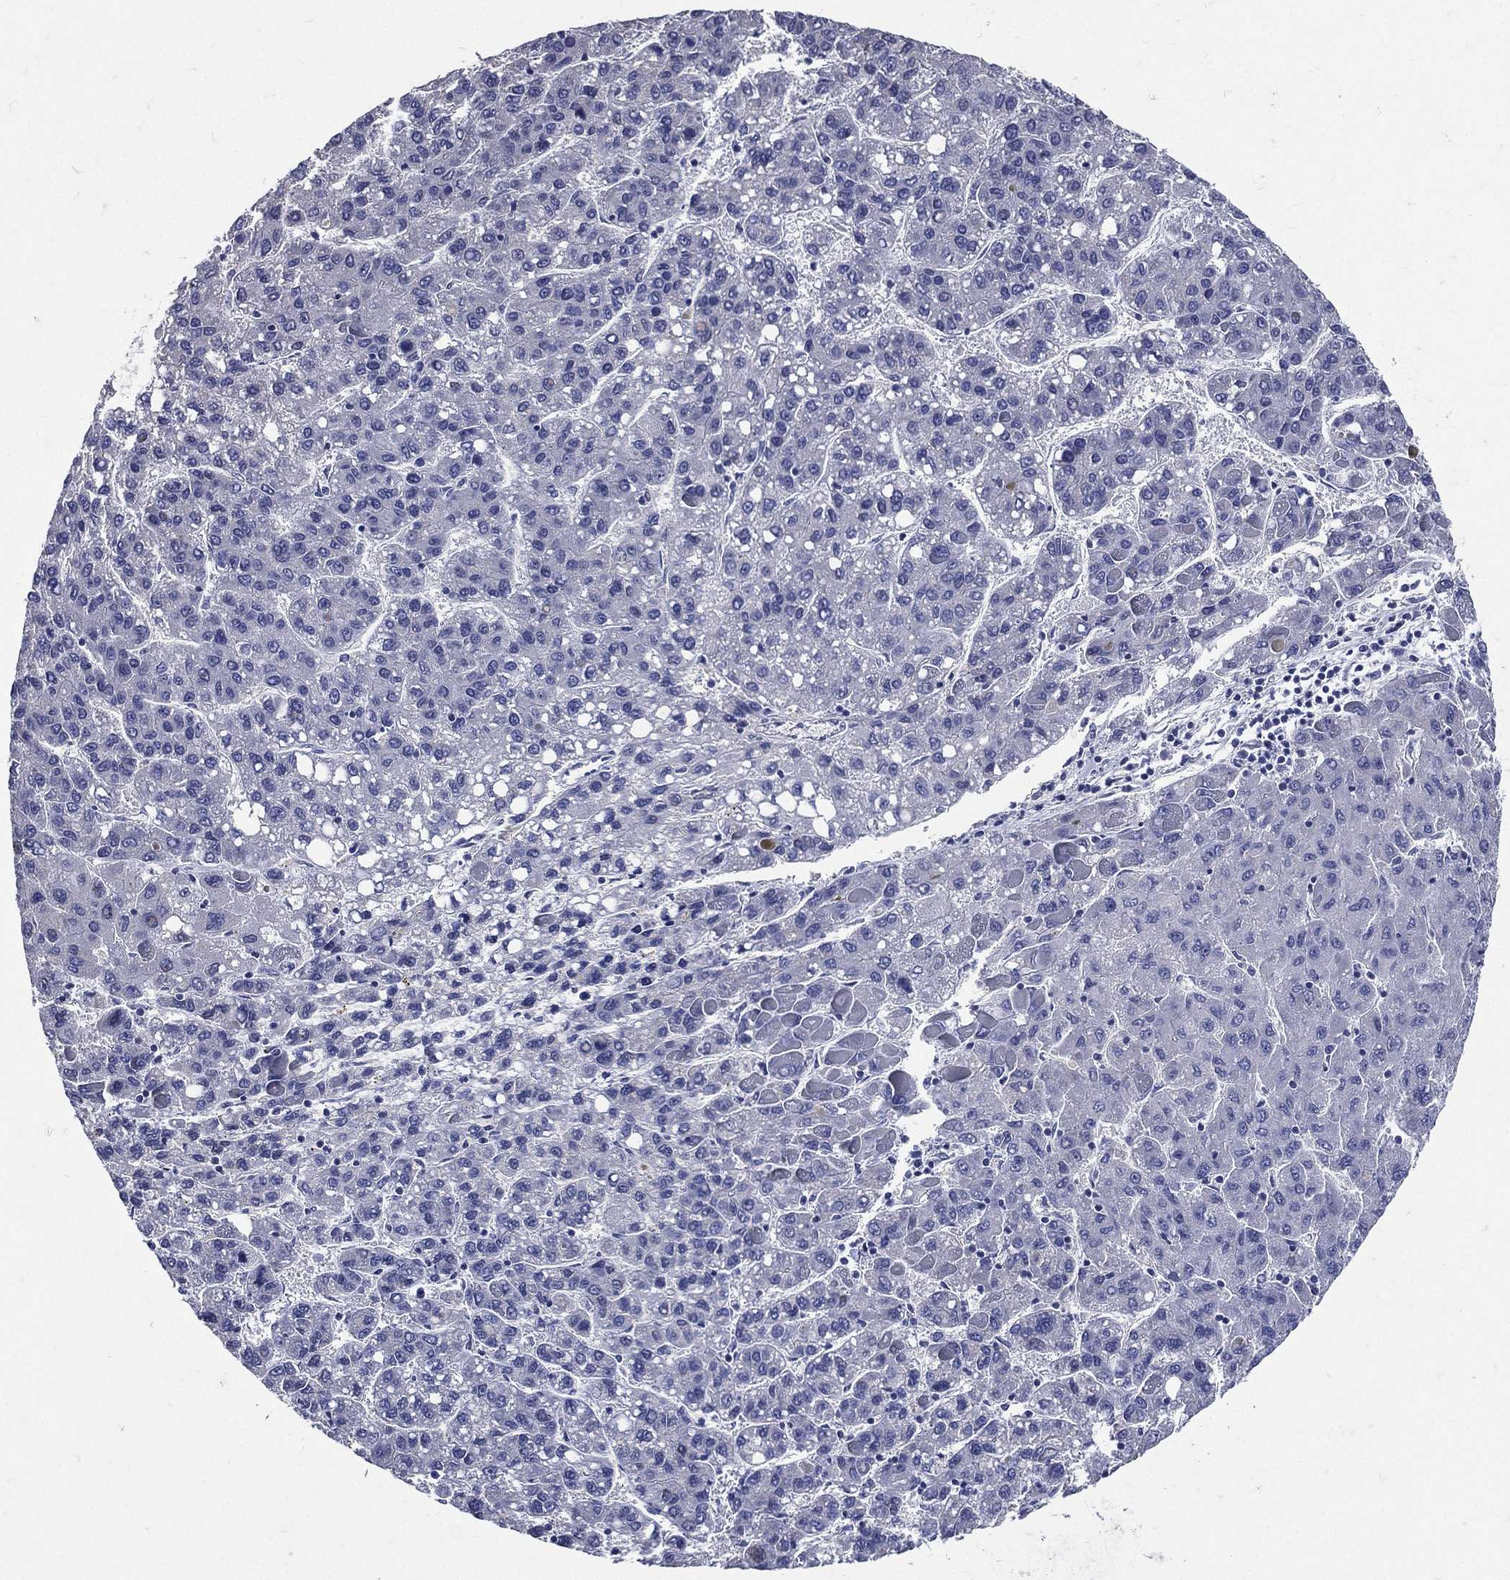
{"staining": {"intensity": "negative", "quantity": "none", "location": "none"}, "tissue": "liver cancer", "cell_type": "Tumor cells", "image_type": "cancer", "snomed": [{"axis": "morphology", "description": "Carcinoma, Hepatocellular, NOS"}, {"axis": "topography", "description": "Liver"}], "caption": "The IHC micrograph has no significant staining in tumor cells of liver cancer (hepatocellular carcinoma) tissue. Nuclei are stained in blue.", "gene": "TGM1", "patient": {"sex": "female", "age": 82}}